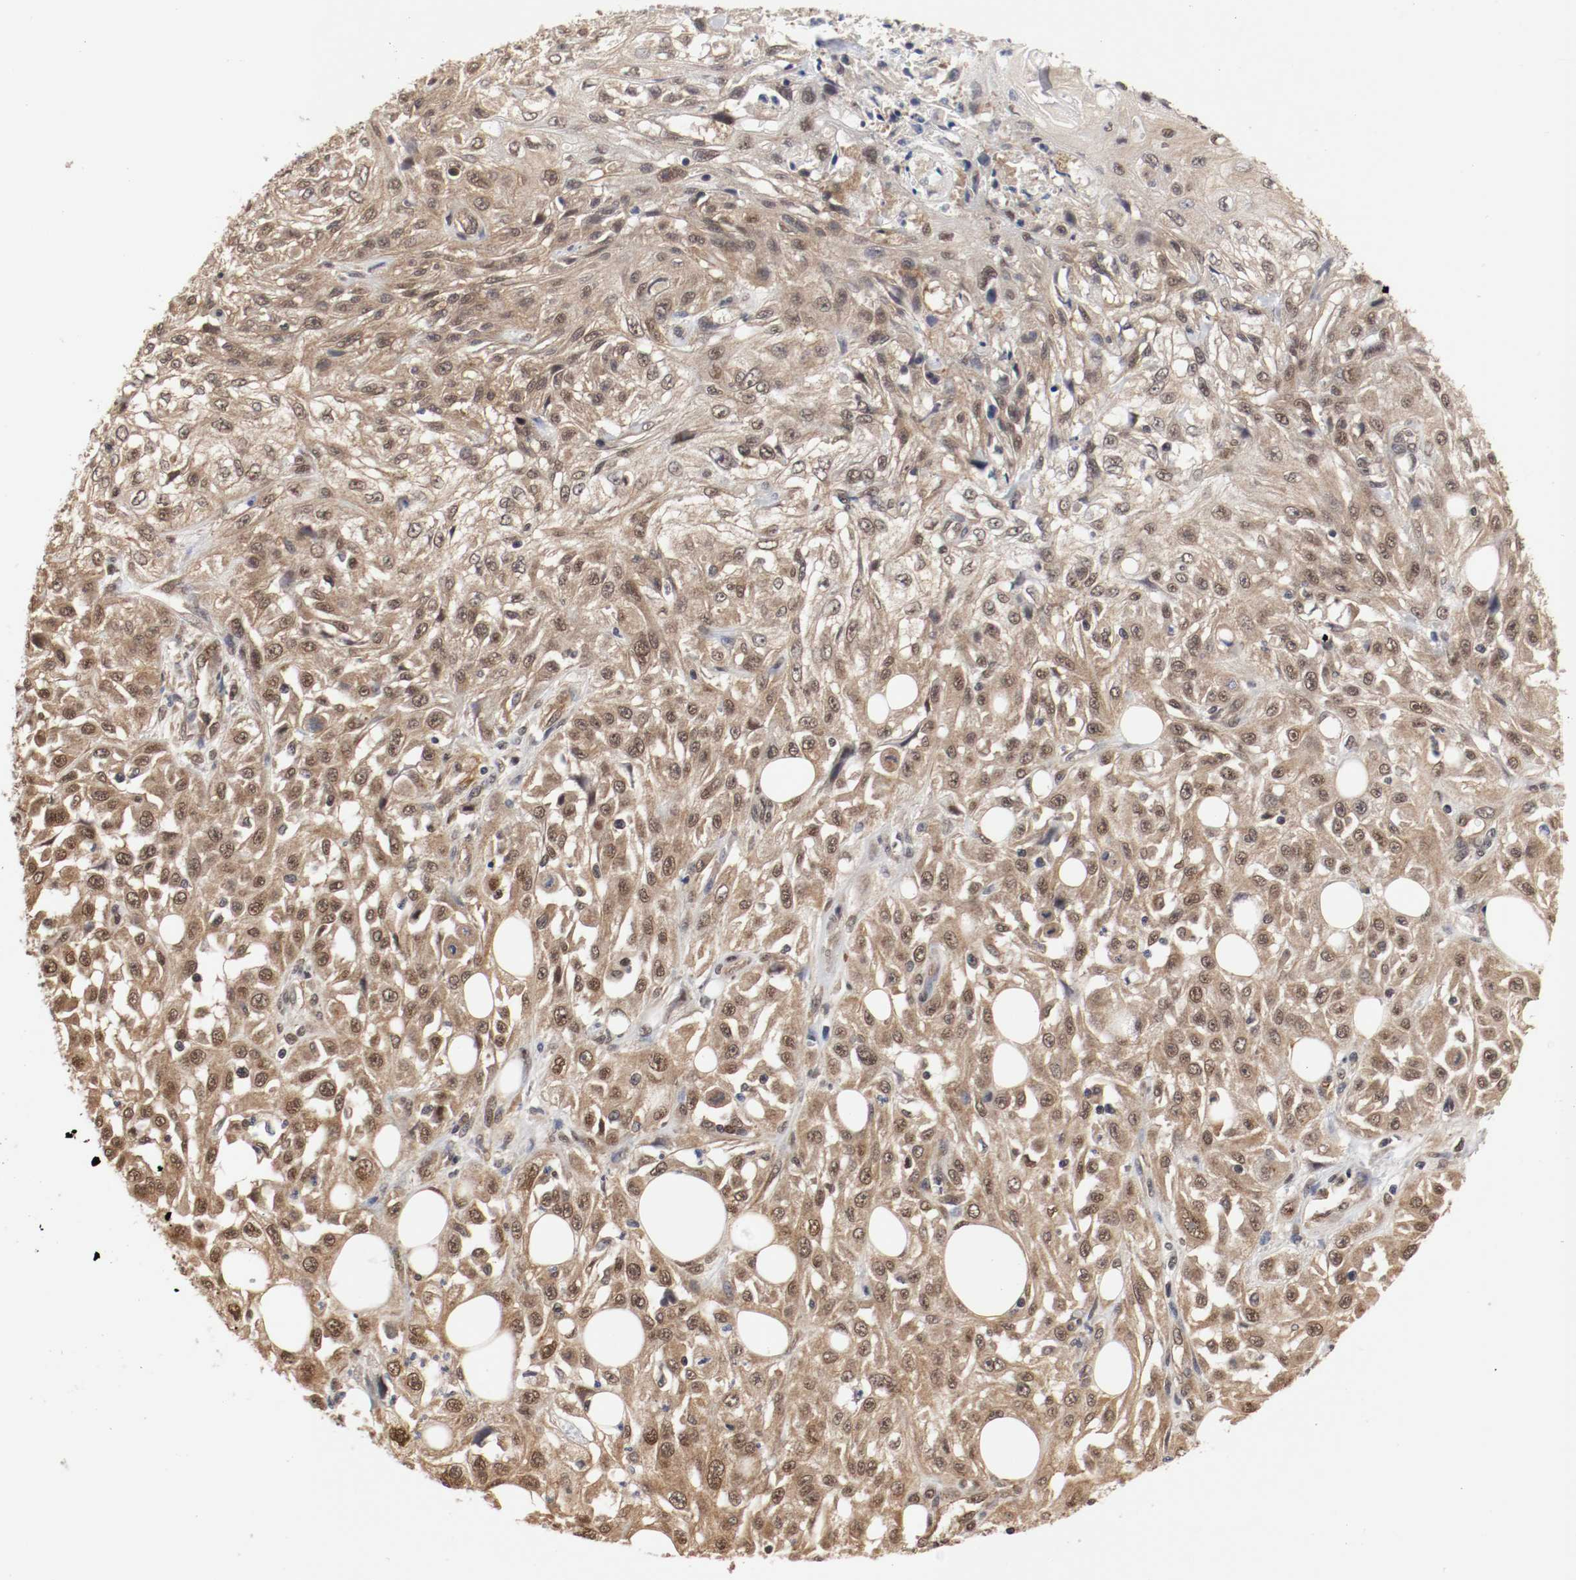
{"staining": {"intensity": "moderate", "quantity": ">75%", "location": "cytoplasmic/membranous,nuclear"}, "tissue": "skin cancer", "cell_type": "Tumor cells", "image_type": "cancer", "snomed": [{"axis": "morphology", "description": "Squamous cell carcinoma, NOS"}, {"axis": "topography", "description": "Skin"}], "caption": "Immunohistochemical staining of human skin cancer reveals medium levels of moderate cytoplasmic/membranous and nuclear expression in approximately >75% of tumor cells.", "gene": "AFG3L2", "patient": {"sex": "male", "age": 75}}